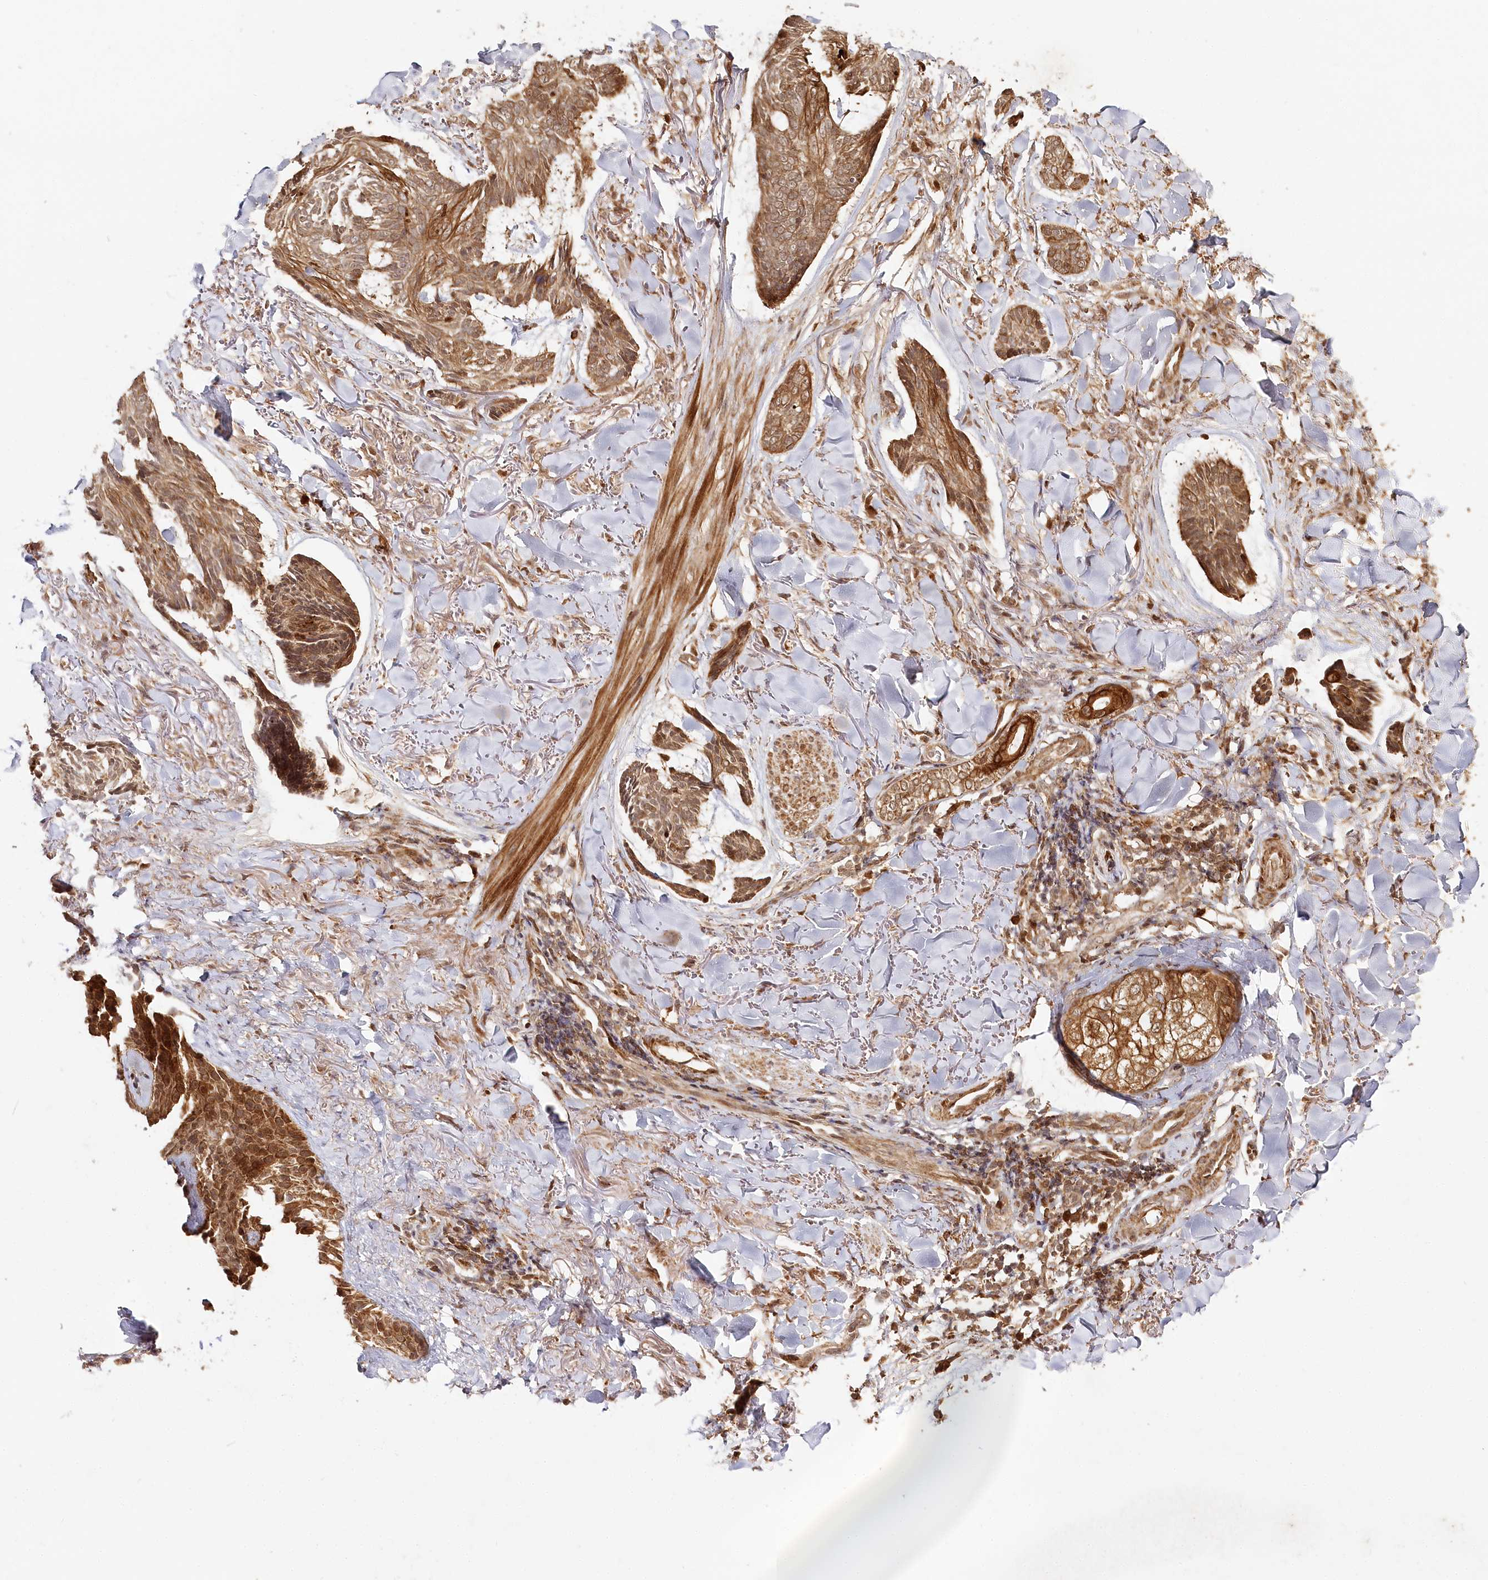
{"staining": {"intensity": "moderate", "quantity": ">75%", "location": "cytoplasmic/membranous,nuclear"}, "tissue": "skin cancer", "cell_type": "Tumor cells", "image_type": "cancer", "snomed": [{"axis": "morphology", "description": "Basal cell carcinoma"}, {"axis": "topography", "description": "Skin"}], "caption": "Moderate cytoplasmic/membranous and nuclear positivity for a protein is identified in about >75% of tumor cells of skin cancer (basal cell carcinoma) using IHC.", "gene": "ULK2", "patient": {"sex": "male", "age": 43}}